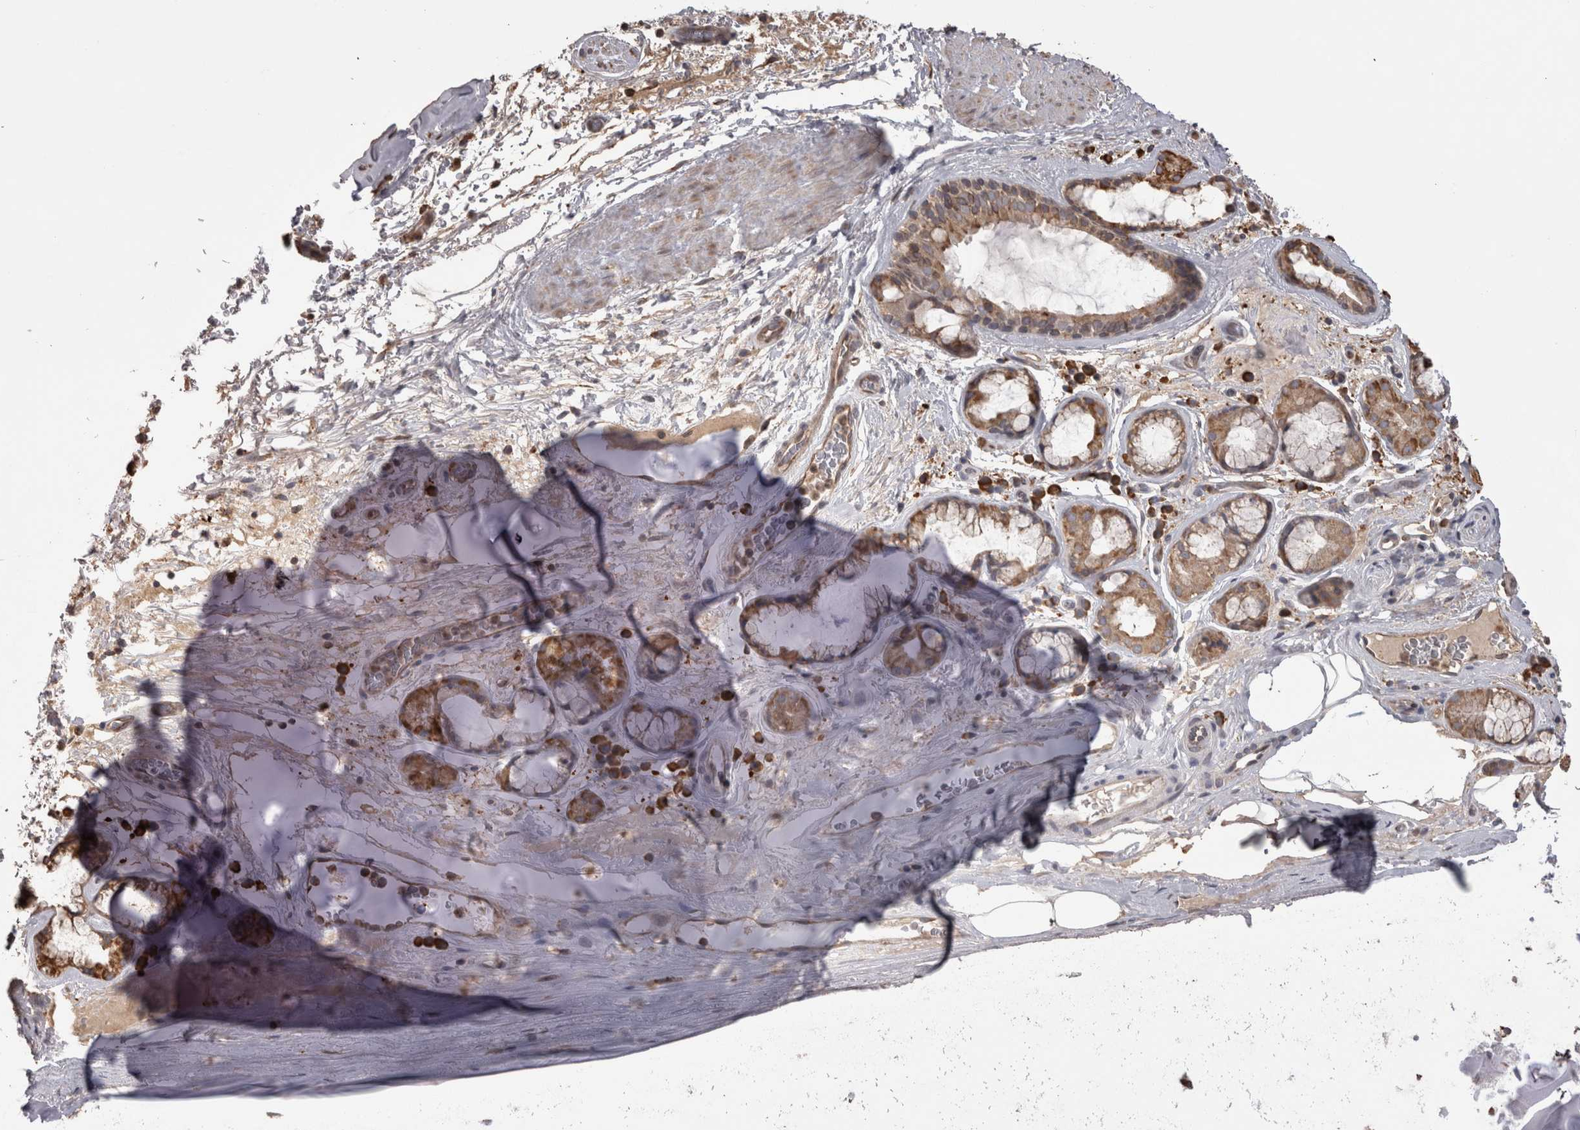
{"staining": {"intensity": "moderate", "quantity": ">75%", "location": "cytoplasmic/membranous"}, "tissue": "bronchus", "cell_type": "Respiratory epithelial cells", "image_type": "normal", "snomed": [{"axis": "morphology", "description": "Normal tissue, NOS"}, {"axis": "topography", "description": "Cartilage tissue"}], "caption": "Brown immunohistochemical staining in benign bronchus shows moderate cytoplasmic/membranous expression in approximately >75% of respiratory epithelial cells. (brown staining indicates protein expression, while blue staining denotes nuclei).", "gene": "PON2", "patient": {"sex": "female", "age": 63}}